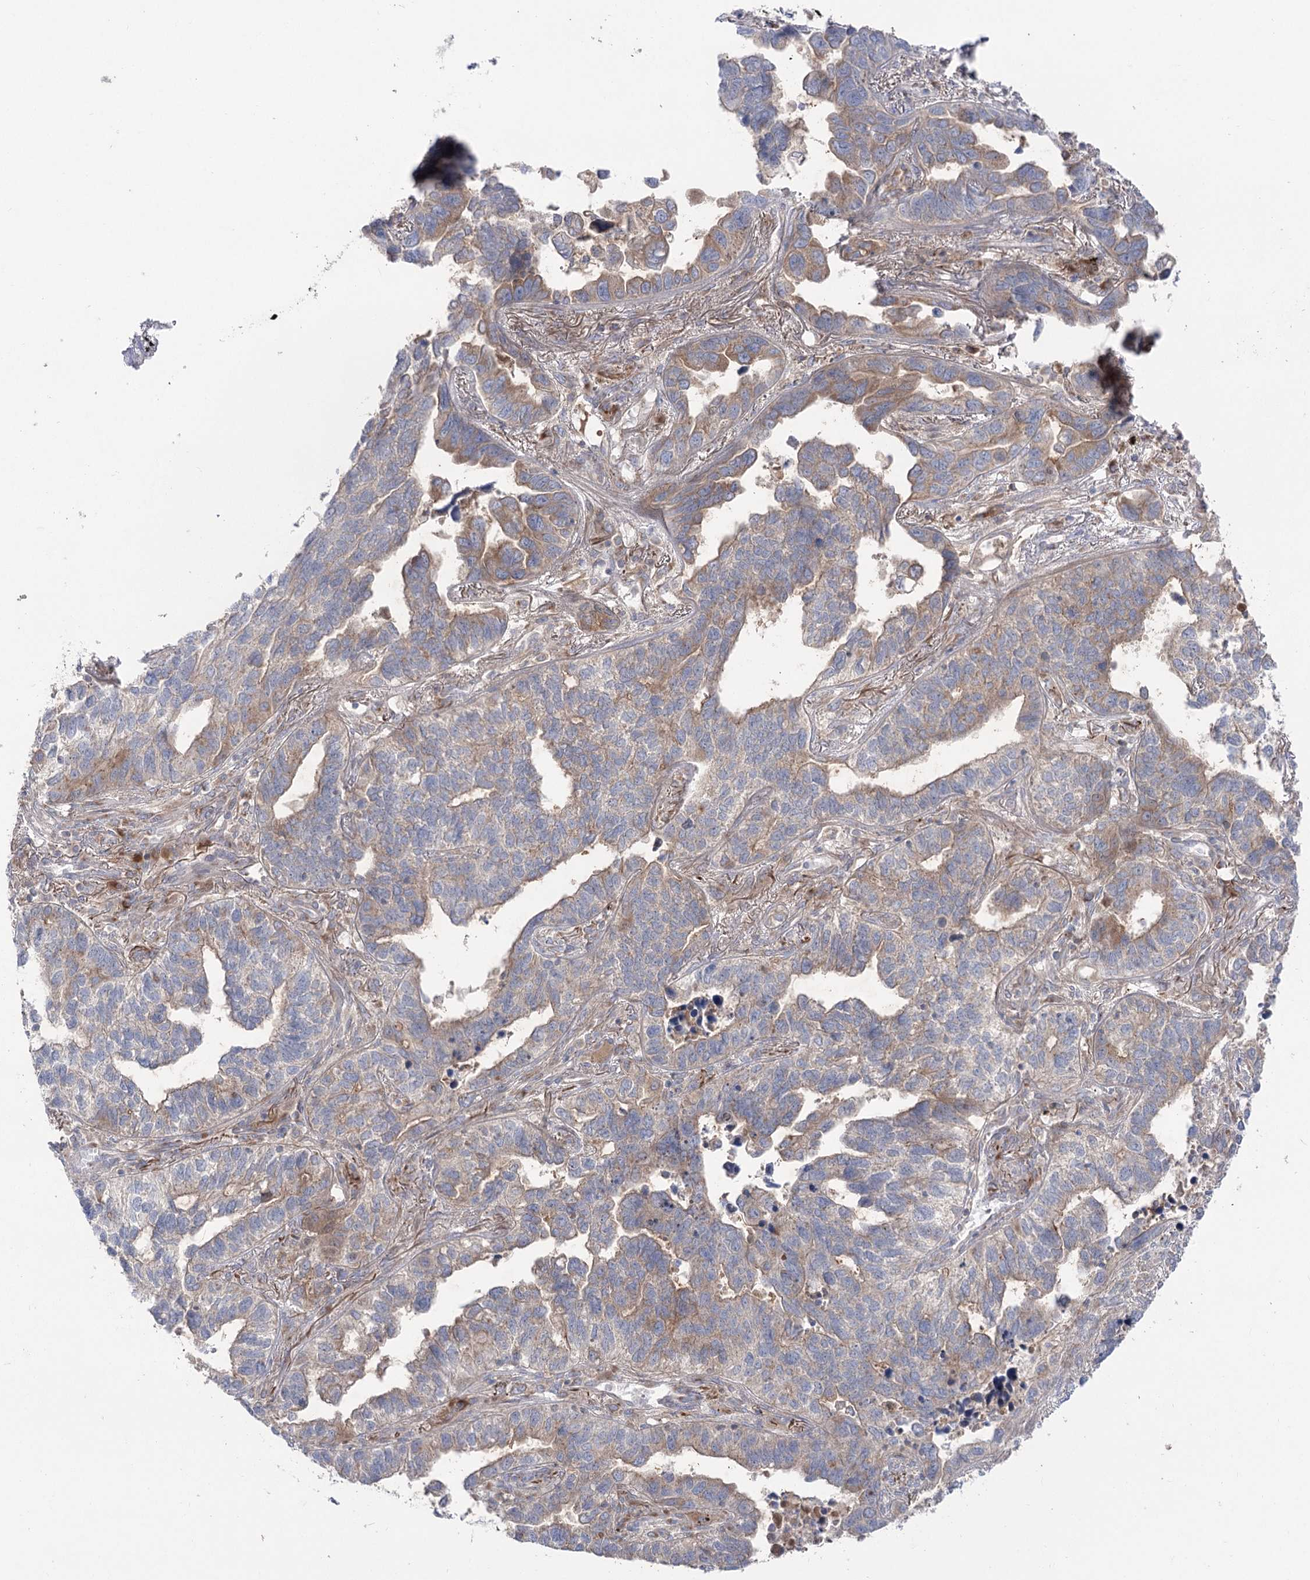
{"staining": {"intensity": "moderate", "quantity": "25%-75%", "location": "cytoplasmic/membranous"}, "tissue": "lung cancer", "cell_type": "Tumor cells", "image_type": "cancer", "snomed": [{"axis": "morphology", "description": "Adenocarcinoma, NOS"}, {"axis": "topography", "description": "Lung"}], "caption": "Immunohistochemistry (IHC) (DAB) staining of adenocarcinoma (lung) demonstrates moderate cytoplasmic/membranous protein staining in about 25%-75% of tumor cells. The protein is shown in brown color, while the nuclei are stained blue.", "gene": "GBF1", "patient": {"sex": "male", "age": 67}}